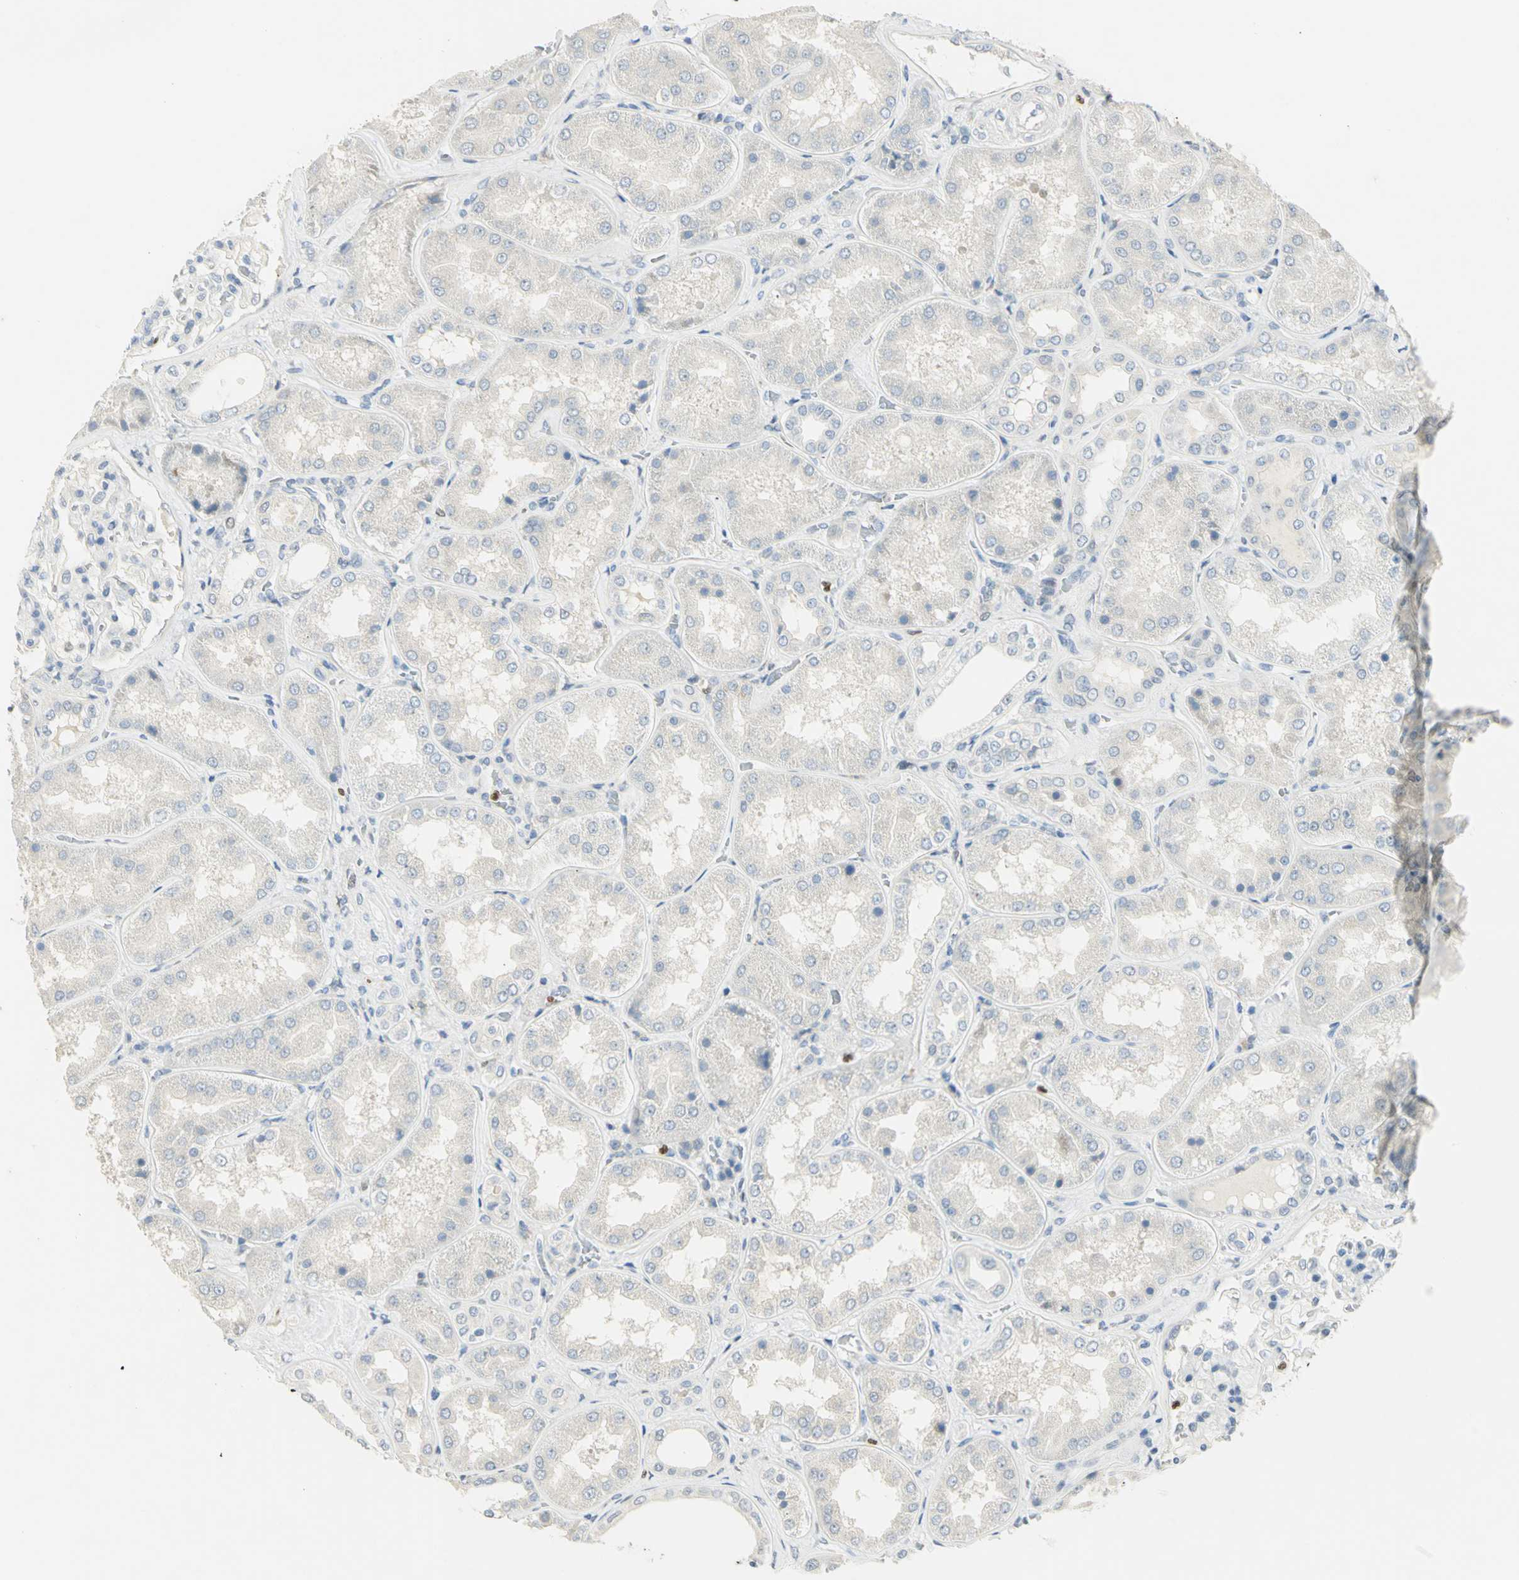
{"staining": {"intensity": "negative", "quantity": "none", "location": "none"}, "tissue": "kidney", "cell_type": "Cells in glomeruli", "image_type": "normal", "snomed": [{"axis": "morphology", "description": "Normal tissue, NOS"}, {"axis": "topography", "description": "Kidney"}], "caption": "Immunohistochemistry (IHC) of unremarkable human kidney displays no positivity in cells in glomeruli.", "gene": "BCL6", "patient": {"sex": "female", "age": 56}}